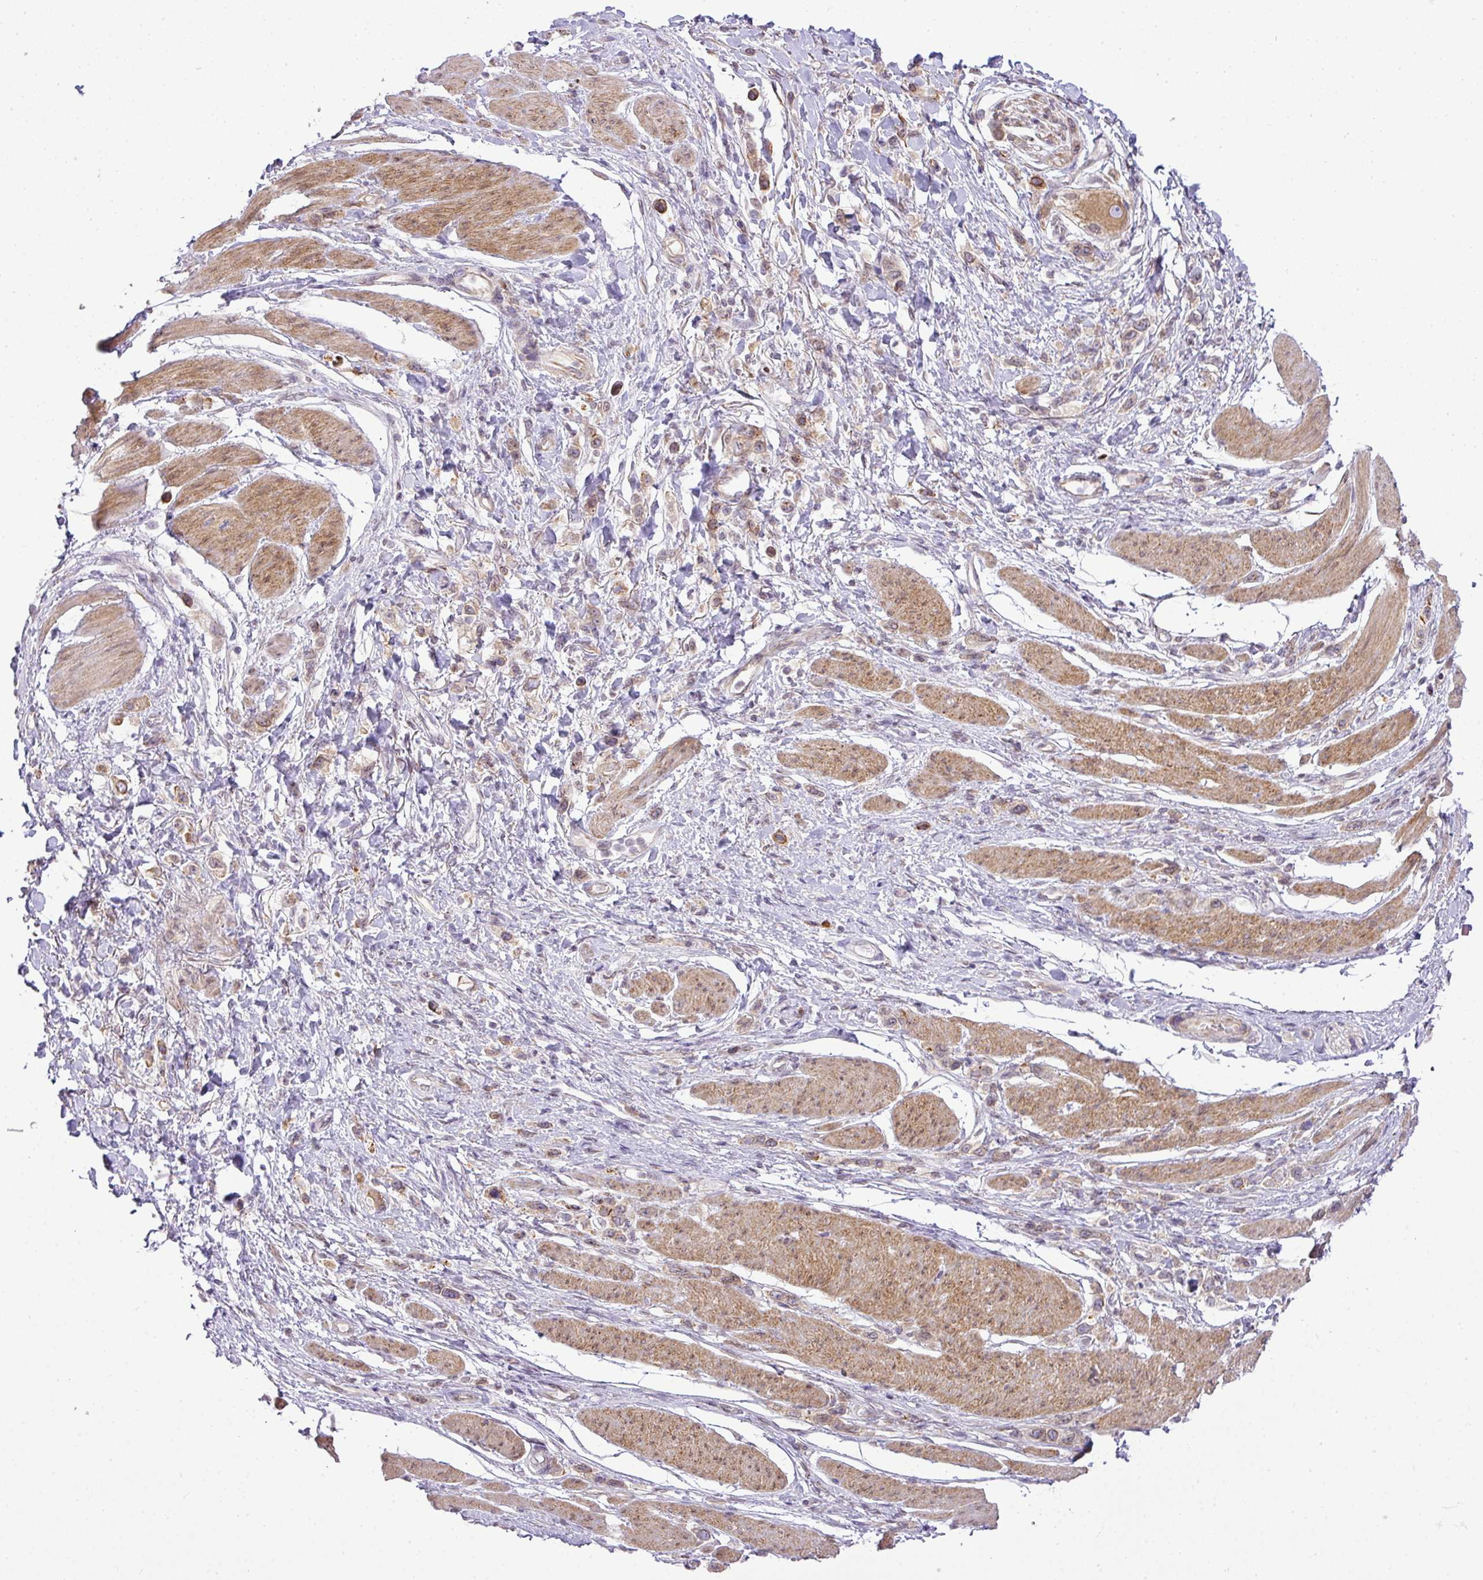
{"staining": {"intensity": "weak", "quantity": "<25%", "location": "cytoplasmic/membranous"}, "tissue": "stomach cancer", "cell_type": "Tumor cells", "image_type": "cancer", "snomed": [{"axis": "morphology", "description": "Adenocarcinoma, NOS"}, {"axis": "topography", "description": "Stomach"}], "caption": "The immunohistochemistry (IHC) micrograph has no significant staining in tumor cells of stomach cancer tissue.", "gene": "COX18", "patient": {"sex": "female", "age": 65}}